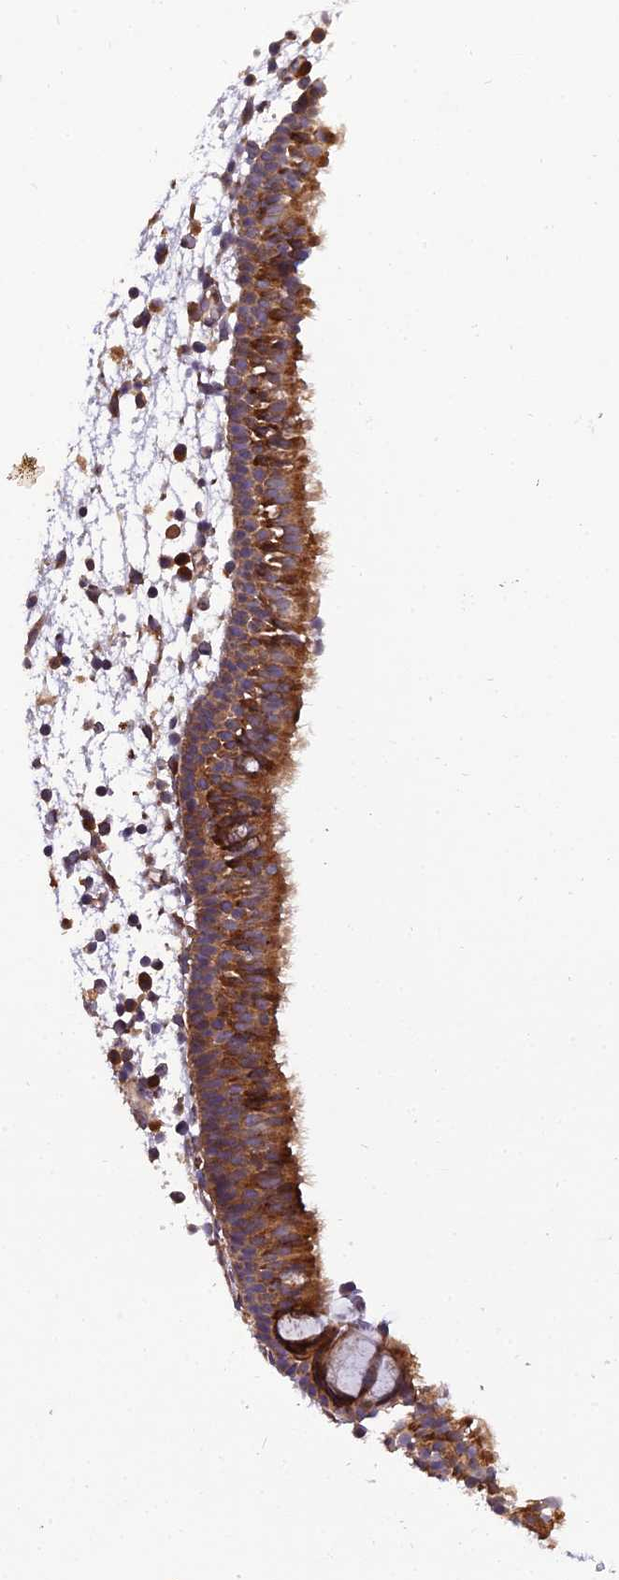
{"staining": {"intensity": "moderate", "quantity": "25%-75%", "location": "cytoplasmic/membranous"}, "tissue": "nasopharynx", "cell_type": "Respiratory epithelial cells", "image_type": "normal", "snomed": [{"axis": "morphology", "description": "Normal tissue, NOS"}, {"axis": "morphology", "description": "Inflammation, NOS"}, {"axis": "morphology", "description": "Malignant melanoma, Metastatic site"}, {"axis": "topography", "description": "Nasopharynx"}], "caption": "Benign nasopharynx displays moderate cytoplasmic/membranous positivity in approximately 25%-75% of respiratory epithelial cells, visualized by immunohistochemistry. (DAB (3,3'-diaminobenzidine) = brown stain, brightfield microscopy at high magnification).", "gene": "CENPL", "patient": {"sex": "male", "age": 70}}